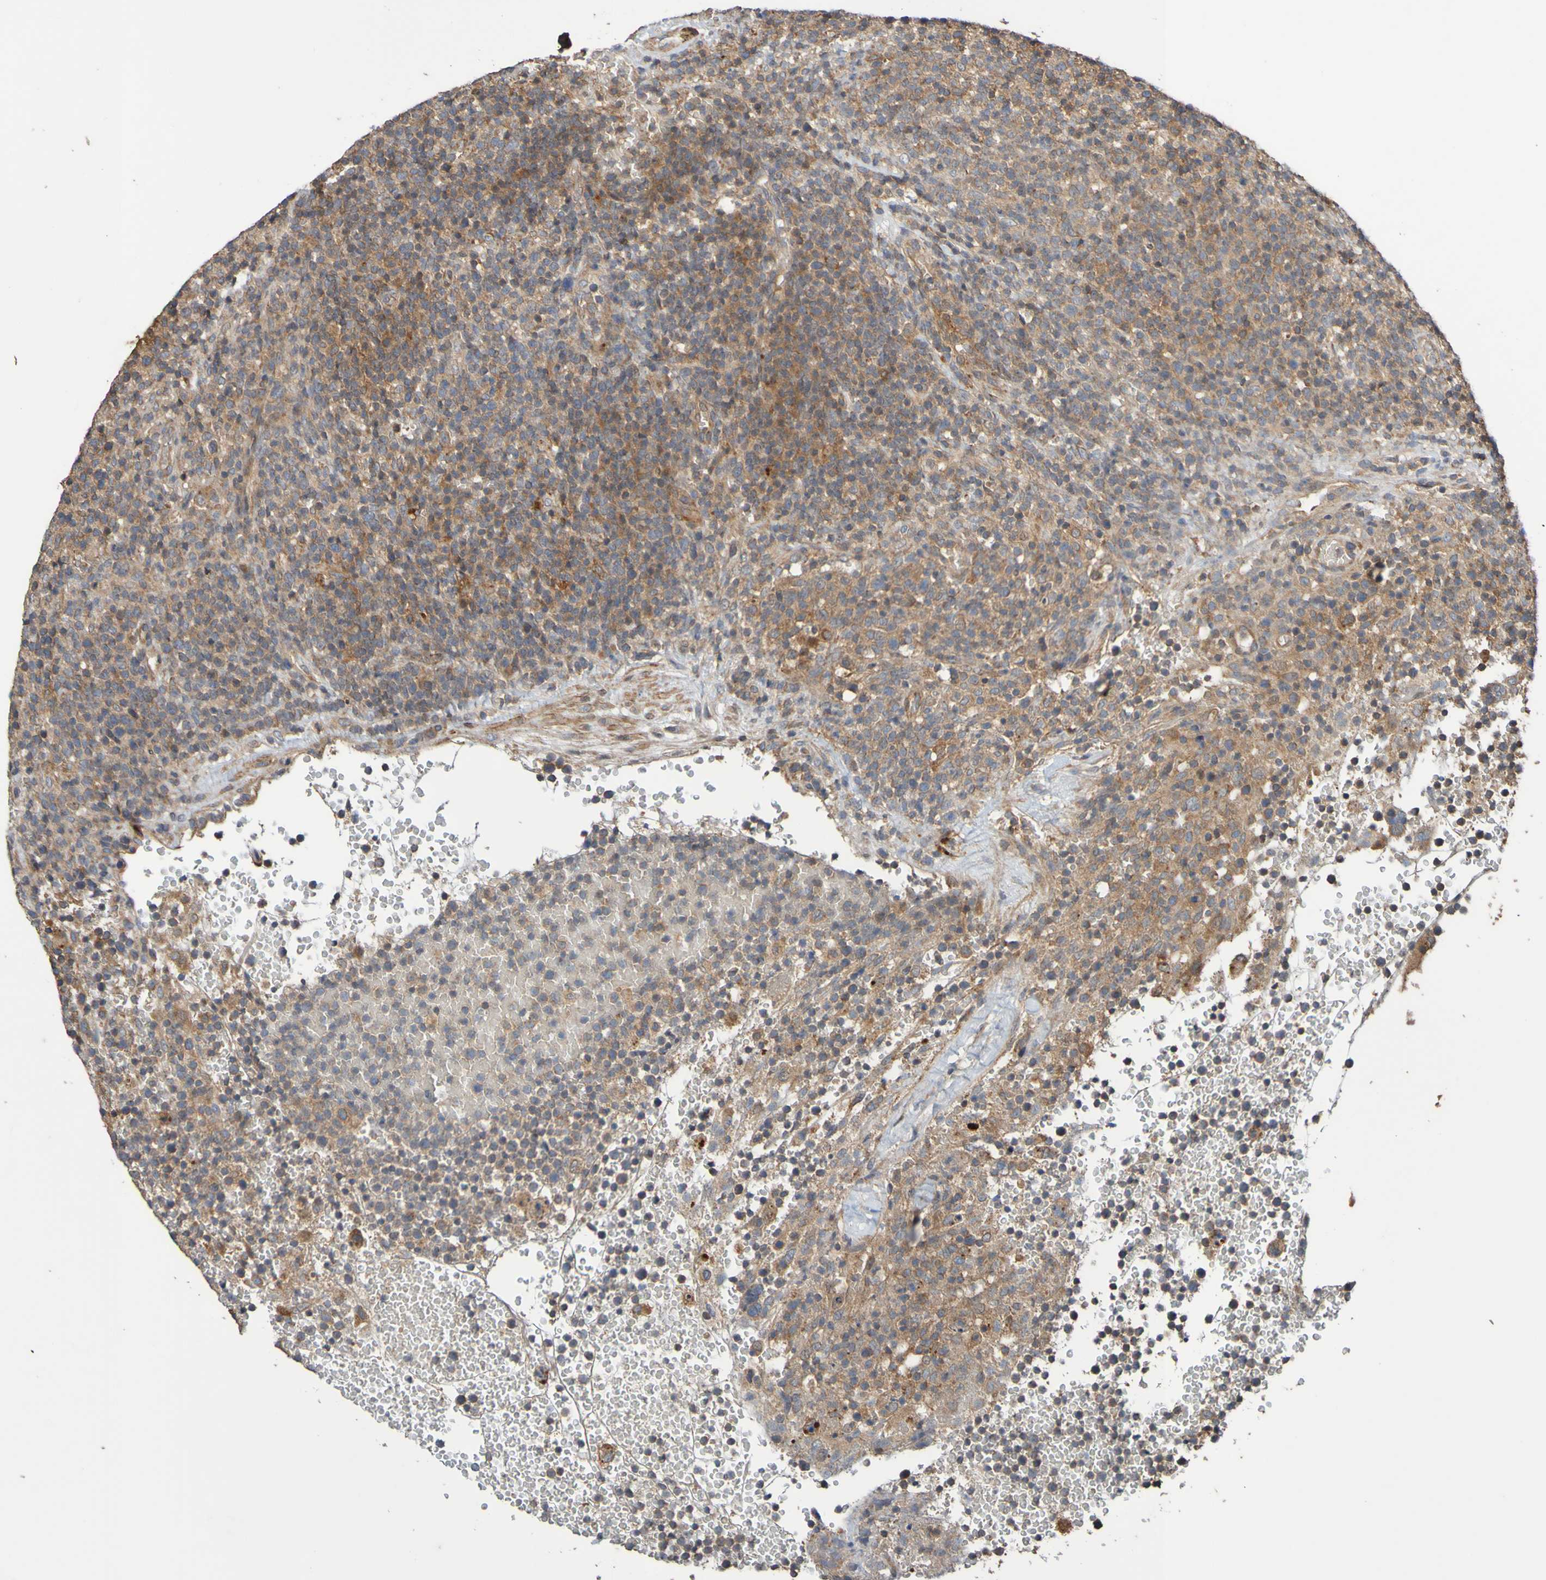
{"staining": {"intensity": "moderate", "quantity": "25%-75%", "location": "cytoplasmic/membranous"}, "tissue": "lymphoma", "cell_type": "Tumor cells", "image_type": "cancer", "snomed": [{"axis": "morphology", "description": "Malignant lymphoma, non-Hodgkin's type, High grade"}, {"axis": "topography", "description": "Lymph node"}], "caption": "Tumor cells display medium levels of moderate cytoplasmic/membranous positivity in about 25%-75% of cells in lymphoma.", "gene": "UCN", "patient": {"sex": "male", "age": 61}}